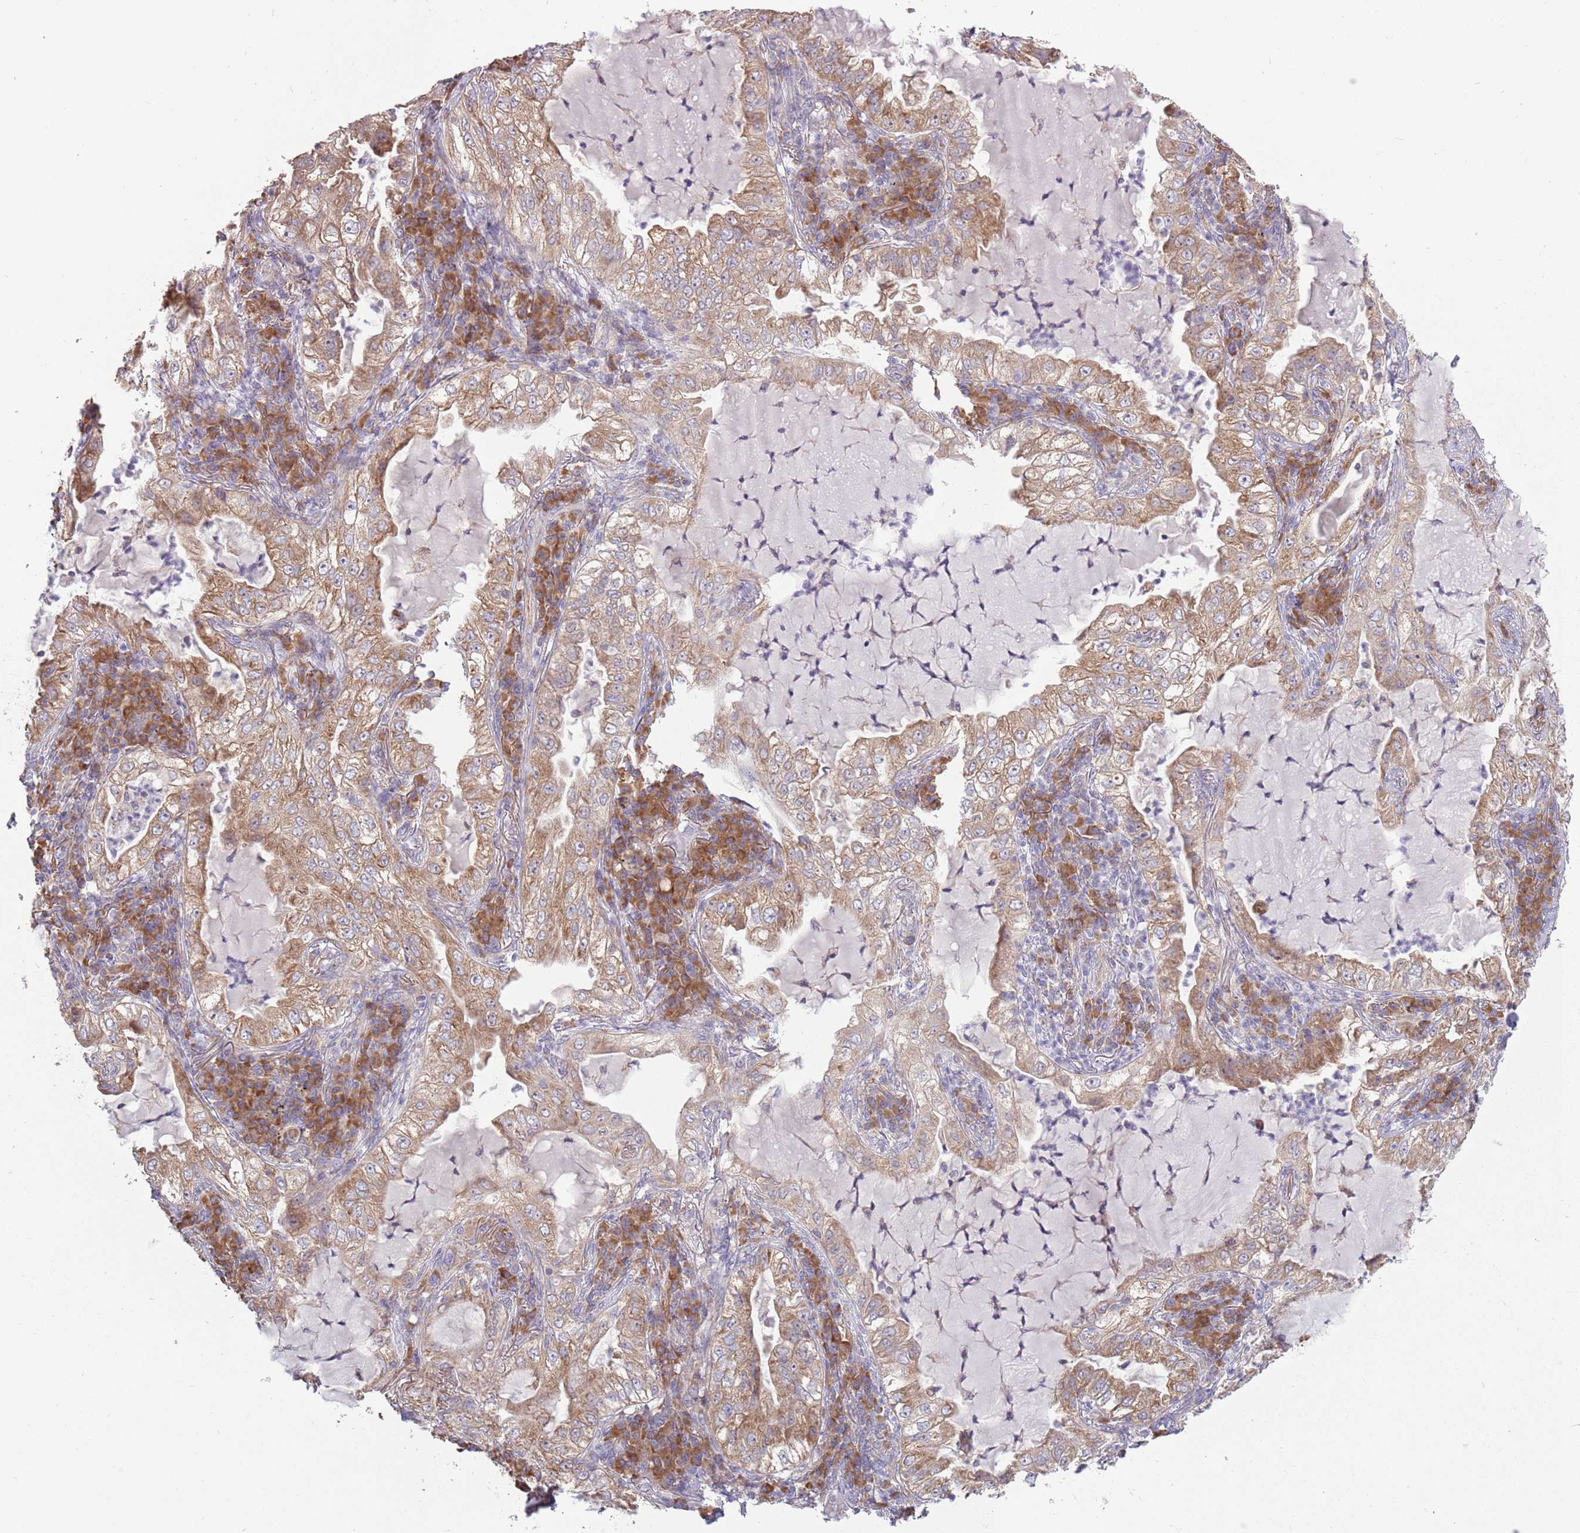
{"staining": {"intensity": "moderate", "quantity": ">75%", "location": "cytoplasmic/membranous"}, "tissue": "lung cancer", "cell_type": "Tumor cells", "image_type": "cancer", "snomed": [{"axis": "morphology", "description": "Adenocarcinoma, NOS"}, {"axis": "topography", "description": "Lung"}], "caption": "Protein staining of lung cancer (adenocarcinoma) tissue displays moderate cytoplasmic/membranous staining in approximately >75% of tumor cells.", "gene": "RPL17-C18orf32", "patient": {"sex": "female", "age": 73}}